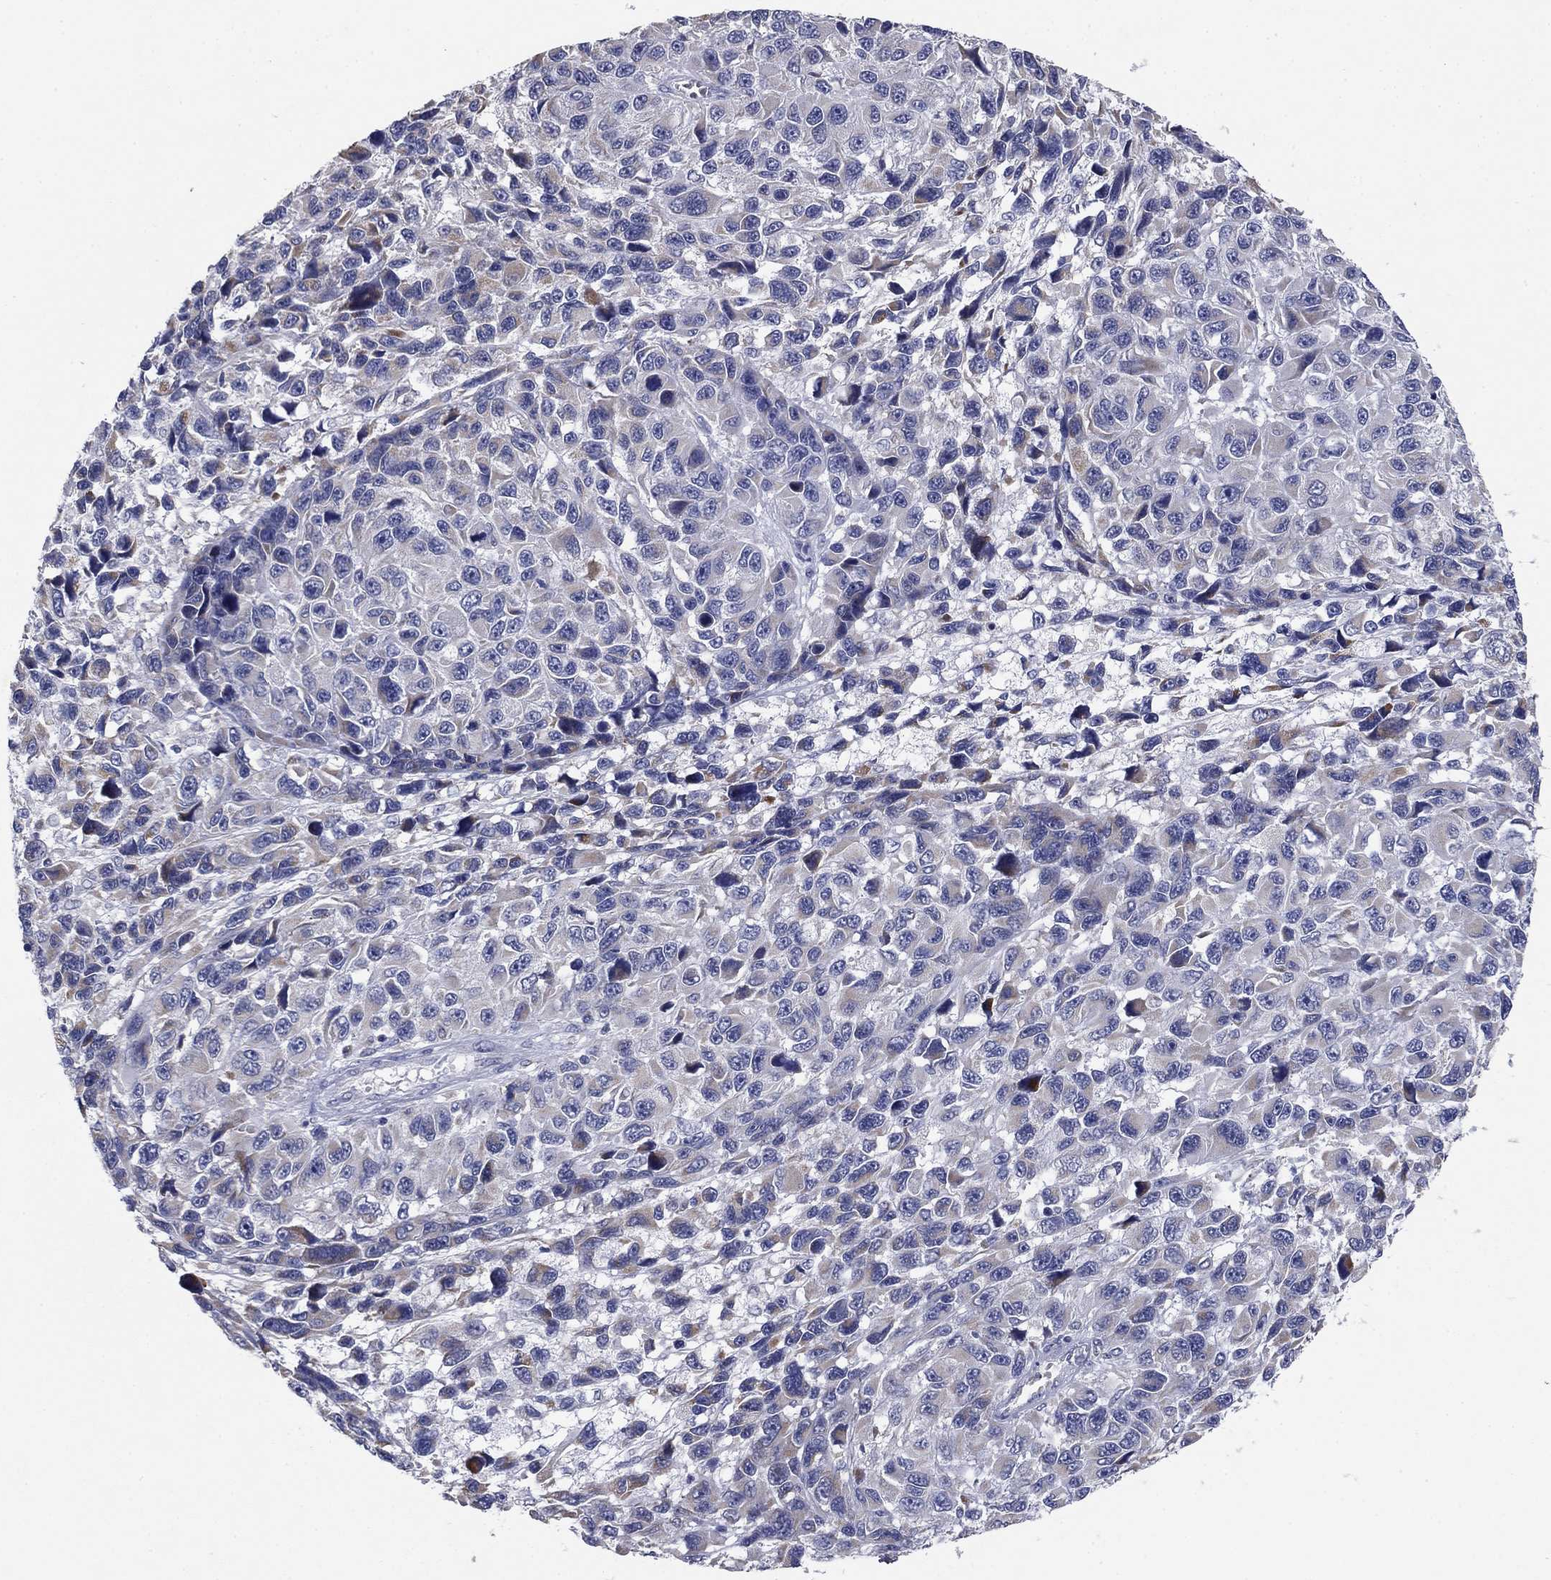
{"staining": {"intensity": "moderate", "quantity": "<25%", "location": "cytoplasmic/membranous"}, "tissue": "melanoma", "cell_type": "Tumor cells", "image_type": "cancer", "snomed": [{"axis": "morphology", "description": "Malignant melanoma, NOS"}, {"axis": "topography", "description": "Skin"}], "caption": "Moderate cytoplasmic/membranous expression for a protein is present in about <25% of tumor cells of malignant melanoma using immunohistochemistry.", "gene": "PTGDS", "patient": {"sex": "male", "age": 53}}